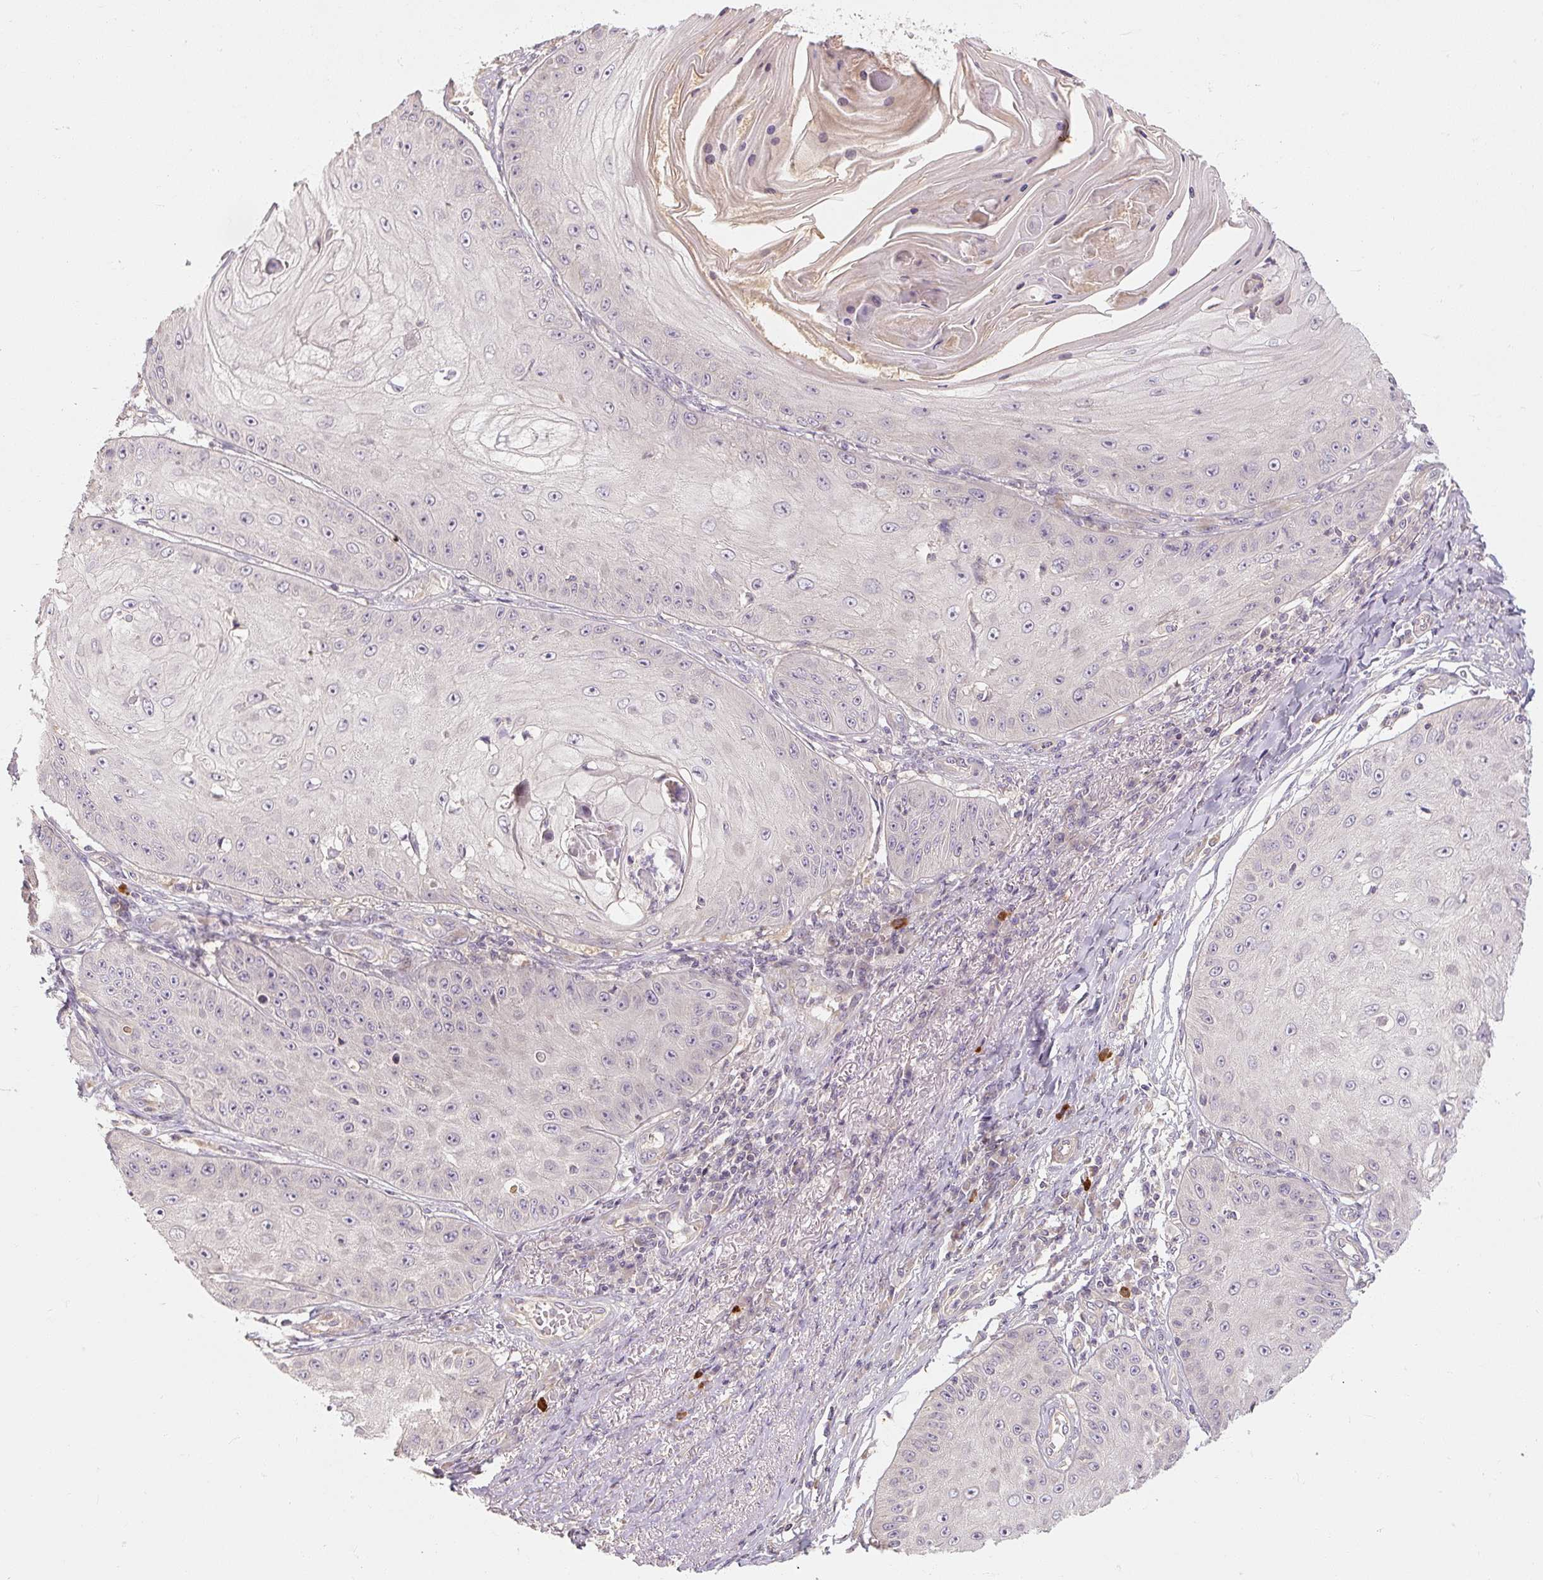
{"staining": {"intensity": "negative", "quantity": "none", "location": "none"}, "tissue": "skin cancer", "cell_type": "Tumor cells", "image_type": "cancer", "snomed": [{"axis": "morphology", "description": "Squamous cell carcinoma, NOS"}, {"axis": "topography", "description": "Skin"}], "caption": "Skin cancer (squamous cell carcinoma) stained for a protein using IHC demonstrates no positivity tumor cells.", "gene": "RB1CC1", "patient": {"sex": "male", "age": 70}}